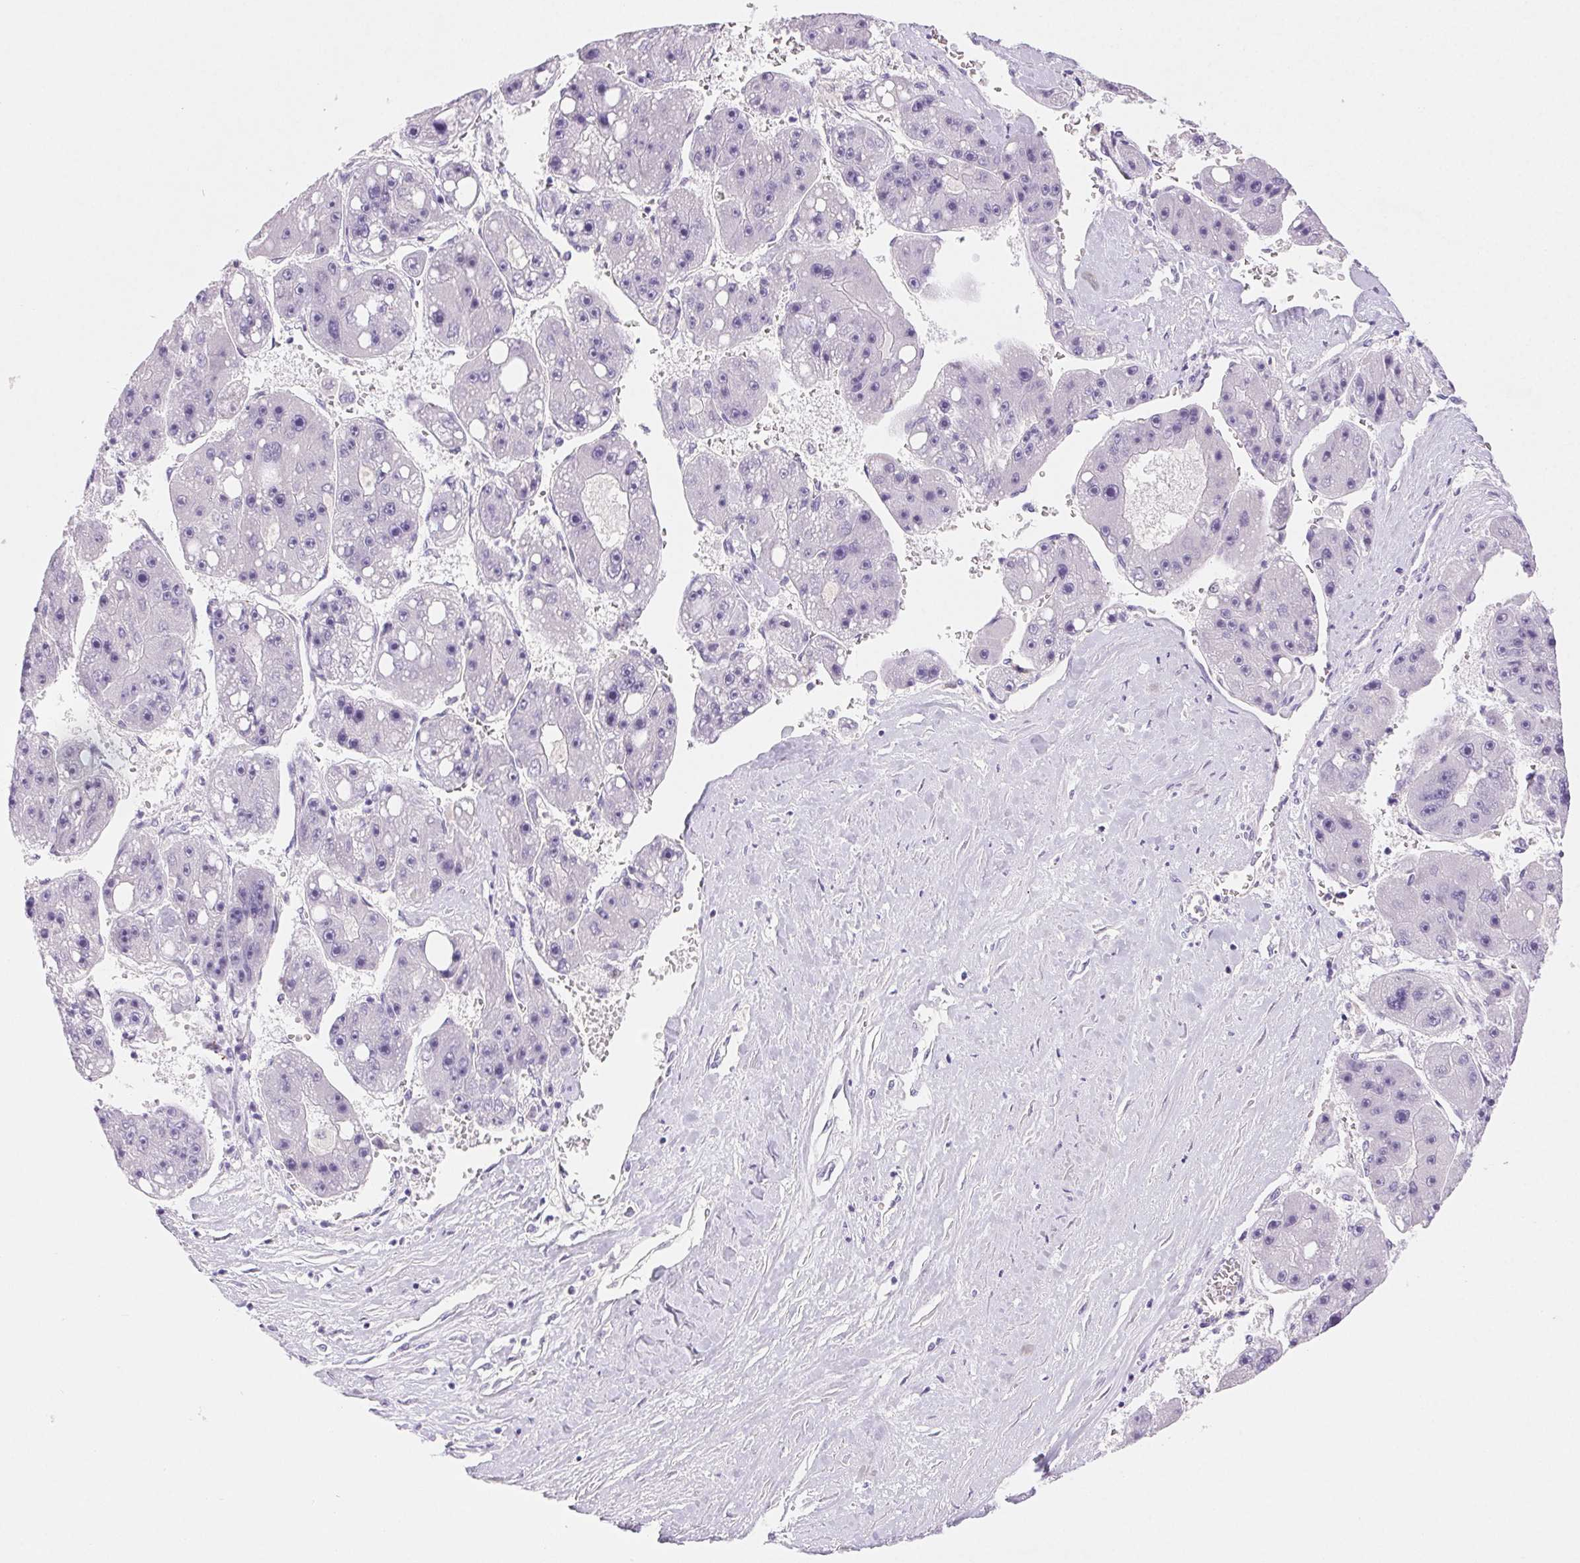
{"staining": {"intensity": "negative", "quantity": "none", "location": "none"}, "tissue": "liver cancer", "cell_type": "Tumor cells", "image_type": "cancer", "snomed": [{"axis": "morphology", "description": "Carcinoma, Hepatocellular, NOS"}, {"axis": "topography", "description": "Liver"}], "caption": "Immunohistochemical staining of human liver cancer (hepatocellular carcinoma) shows no significant positivity in tumor cells. (IHC, brightfield microscopy, high magnification).", "gene": "CLDN16", "patient": {"sex": "female", "age": 61}}